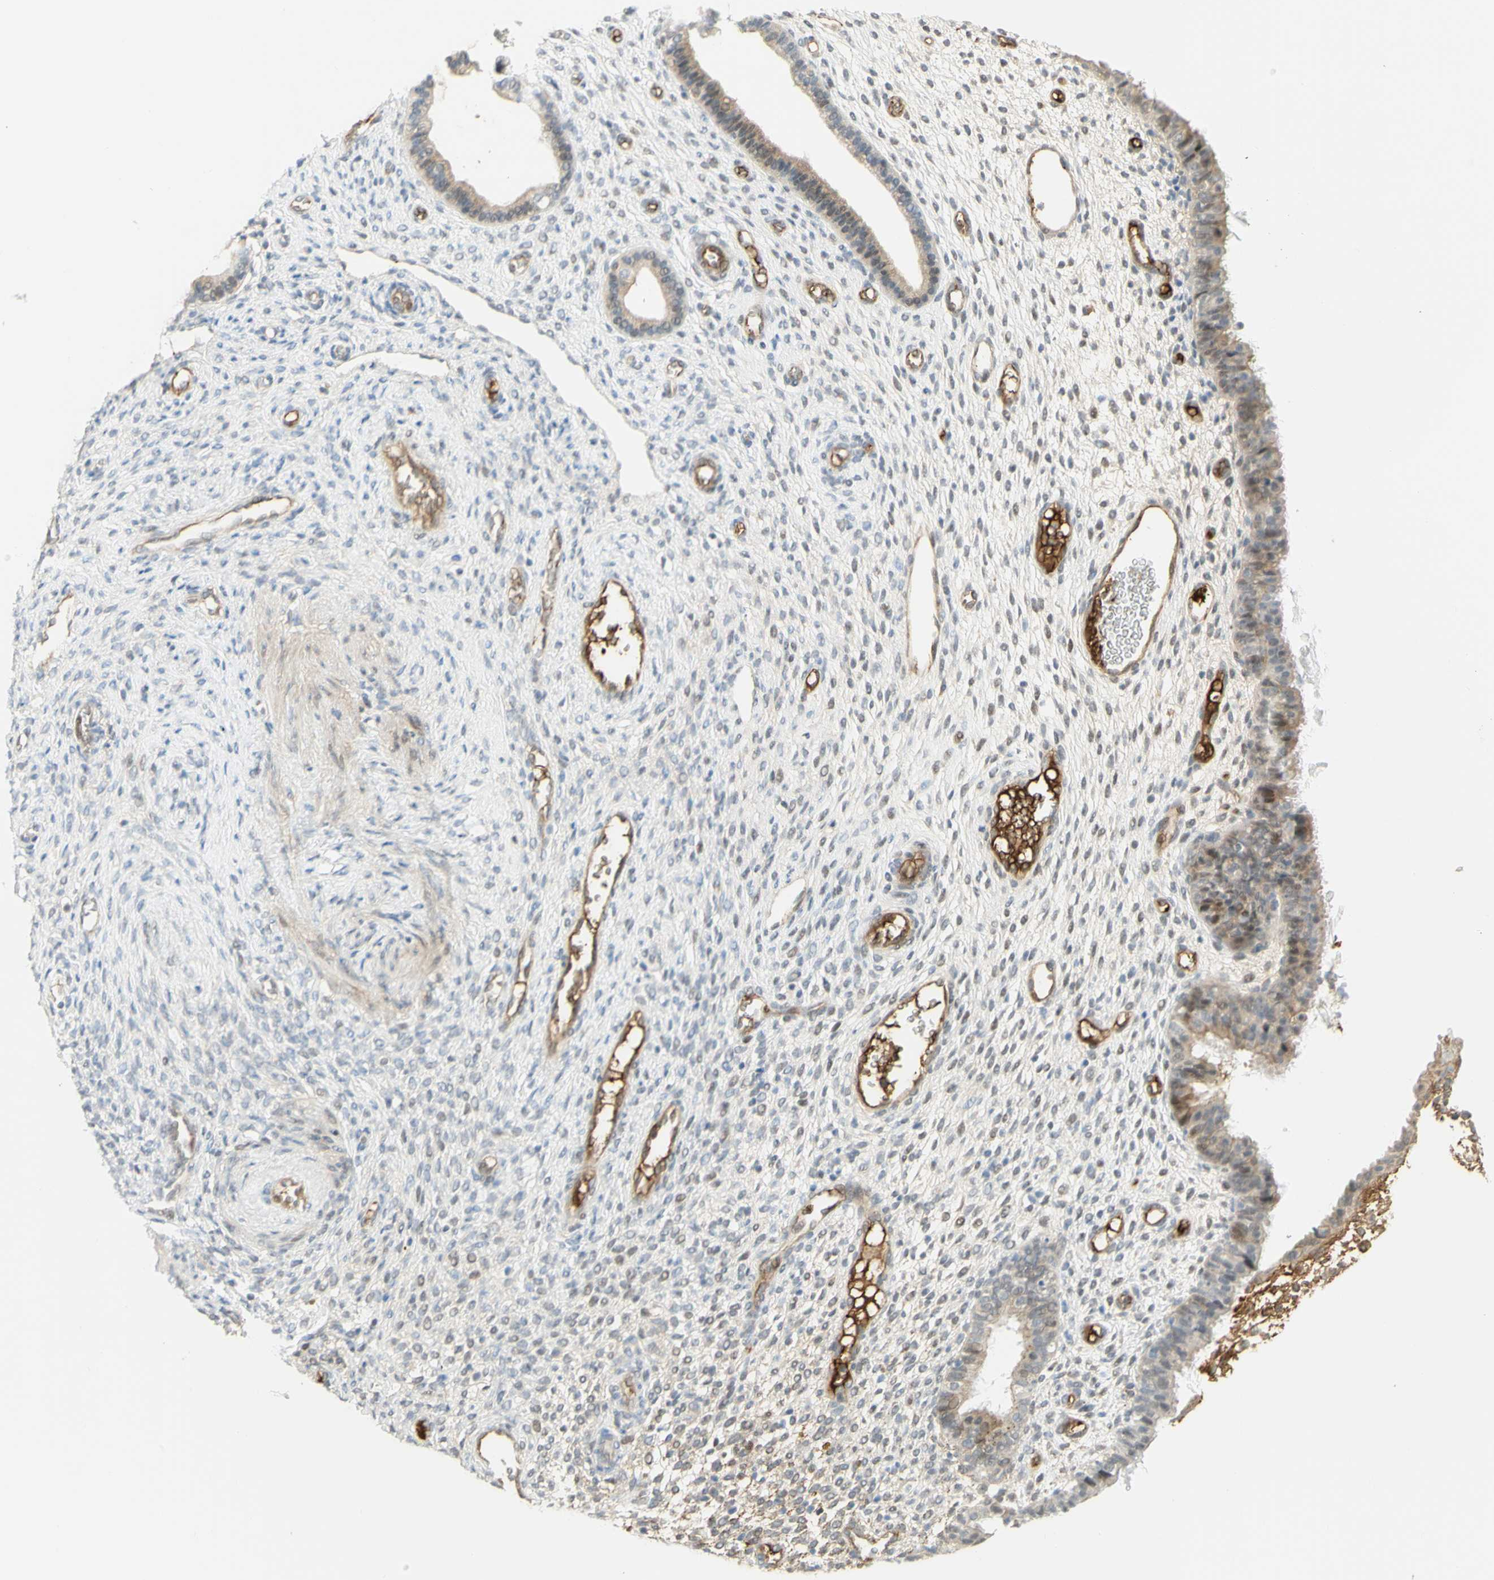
{"staining": {"intensity": "weak", "quantity": "<25%", "location": "nuclear"}, "tissue": "endometrium", "cell_type": "Cells in endometrial stroma", "image_type": "normal", "snomed": [{"axis": "morphology", "description": "Normal tissue, NOS"}, {"axis": "topography", "description": "Endometrium"}], "caption": "A high-resolution image shows immunohistochemistry (IHC) staining of normal endometrium, which demonstrates no significant expression in cells in endometrial stroma. (Immunohistochemistry (ihc), brightfield microscopy, high magnification).", "gene": "ANGPT2", "patient": {"sex": "female", "age": 61}}